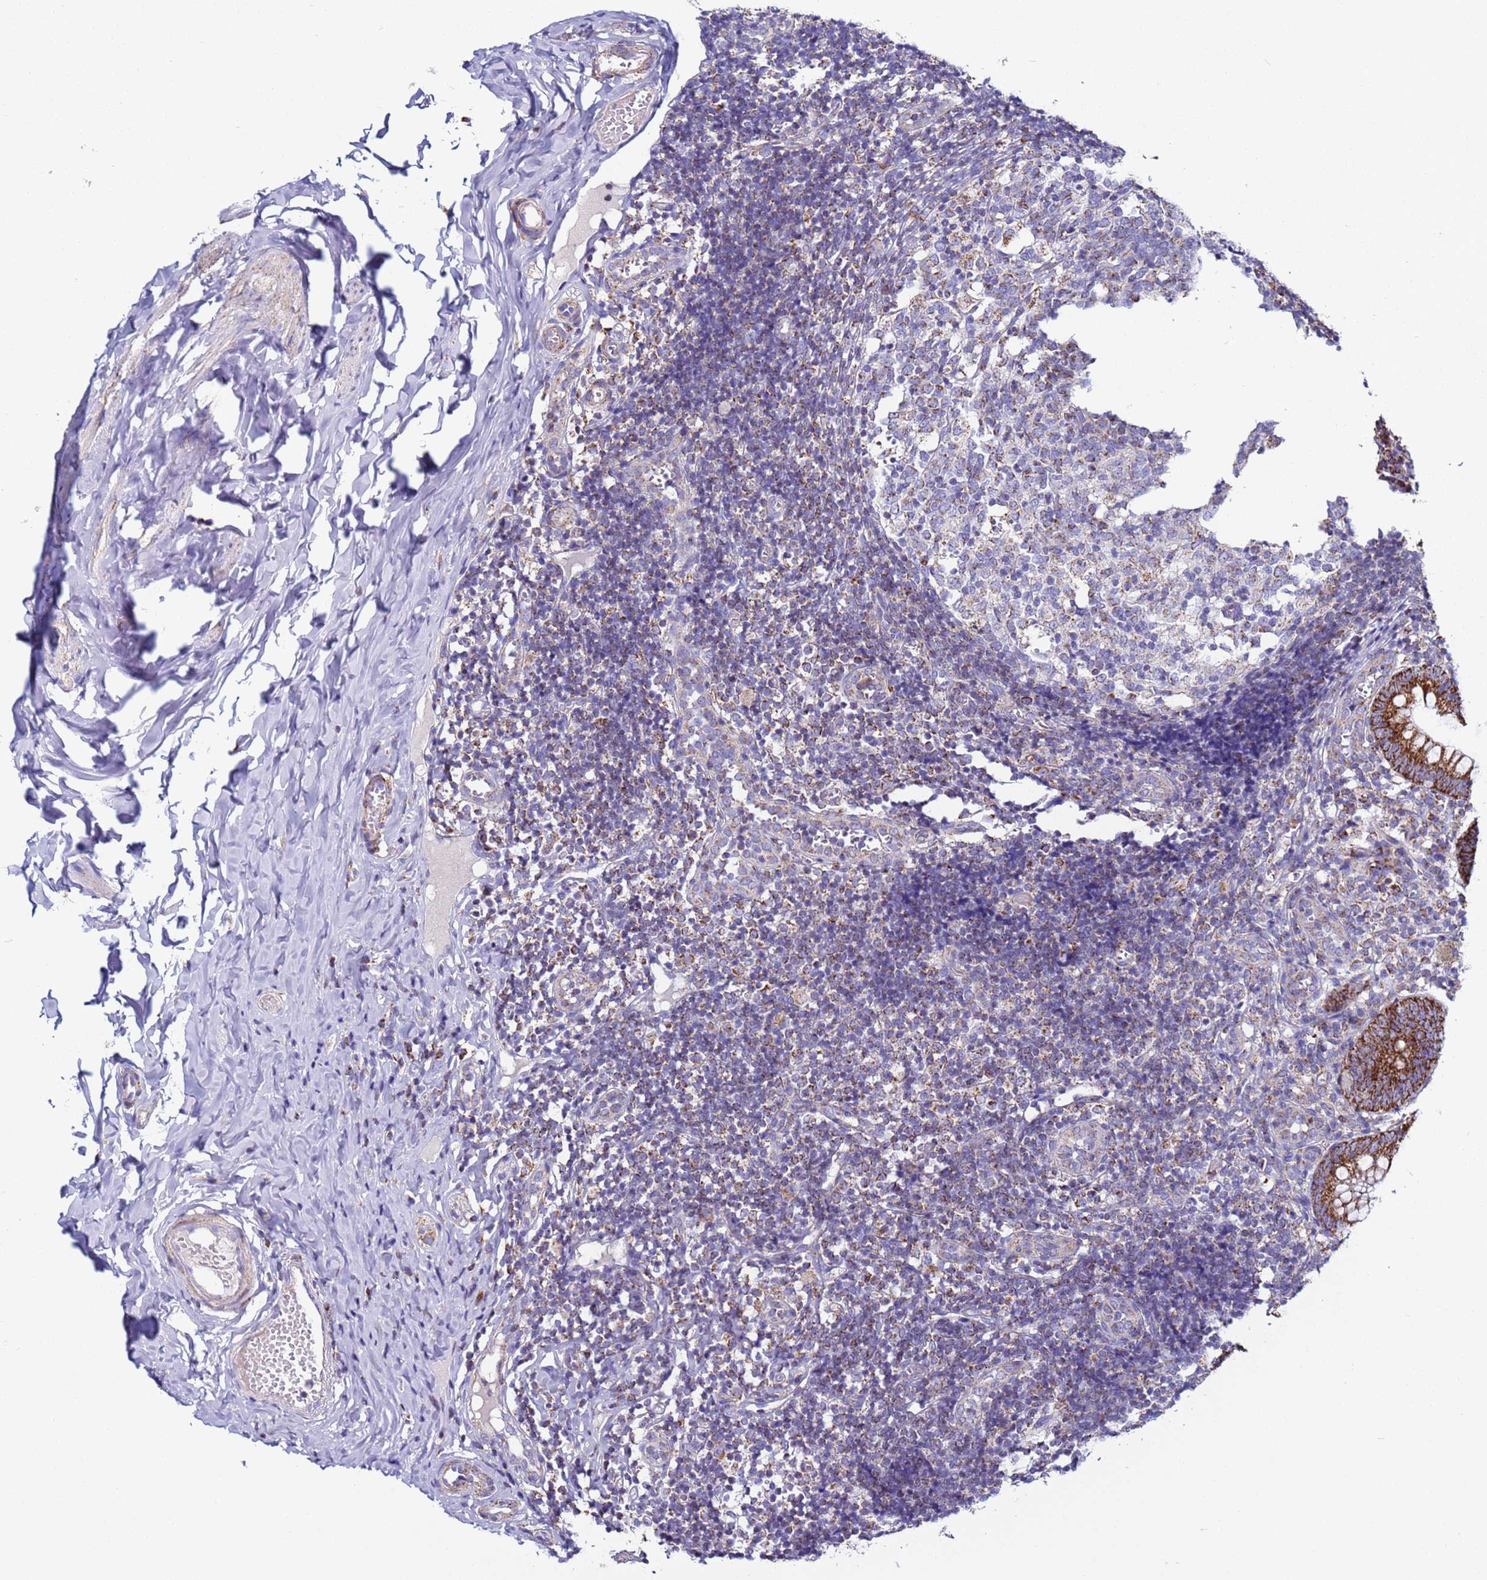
{"staining": {"intensity": "strong", "quantity": ">75%", "location": "cytoplasmic/membranous"}, "tissue": "appendix", "cell_type": "Glandular cells", "image_type": "normal", "snomed": [{"axis": "morphology", "description": "Normal tissue, NOS"}, {"axis": "topography", "description": "Appendix"}], "caption": "Glandular cells reveal high levels of strong cytoplasmic/membranous positivity in approximately >75% of cells in unremarkable appendix. (DAB (3,3'-diaminobenzidine) IHC, brown staining for protein, blue staining for nuclei).", "gene": "ZBTB39", "patient": {"sex": "male", "age": 8}}